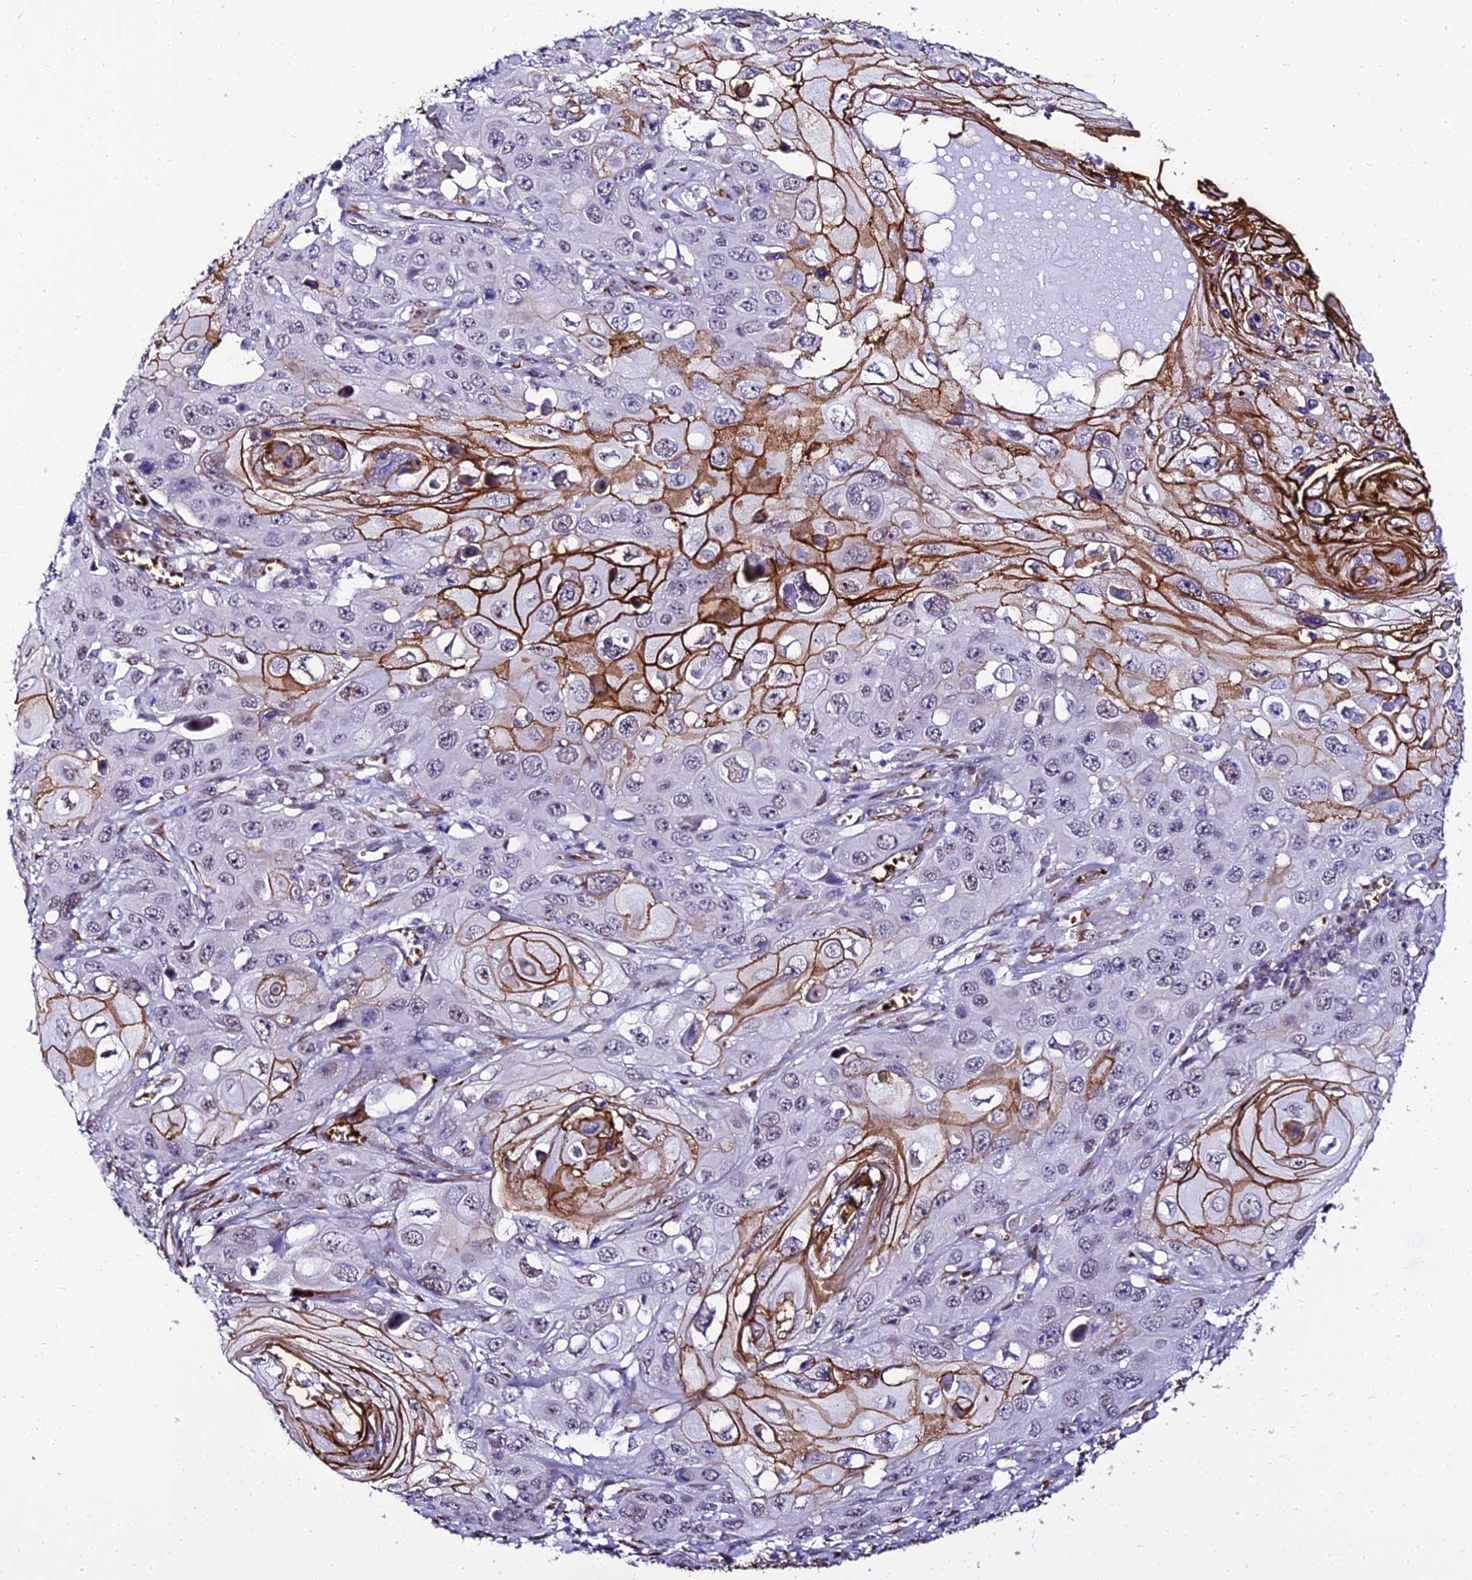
{"staining": {"intensity": "strong", "quantity": "<25%", "location": "cytoplasmic/membranous"}, "tissue": "skin cancer", "cell_type": "Tumor cells", "image_type": "cancer", "snomed": [{"axis": "morphology", "description": "Squamous cell carcinoma, NOS"}, {"axis": "topography", "description": "Skin"}], "caption": "Tumor cells reveal medium levels of strong cytoplasmic/membranous positivity in approximately <25% of cells in skin cancer.", "gene": "BCL9", "patient": {"sex": "male", "age": 55}}